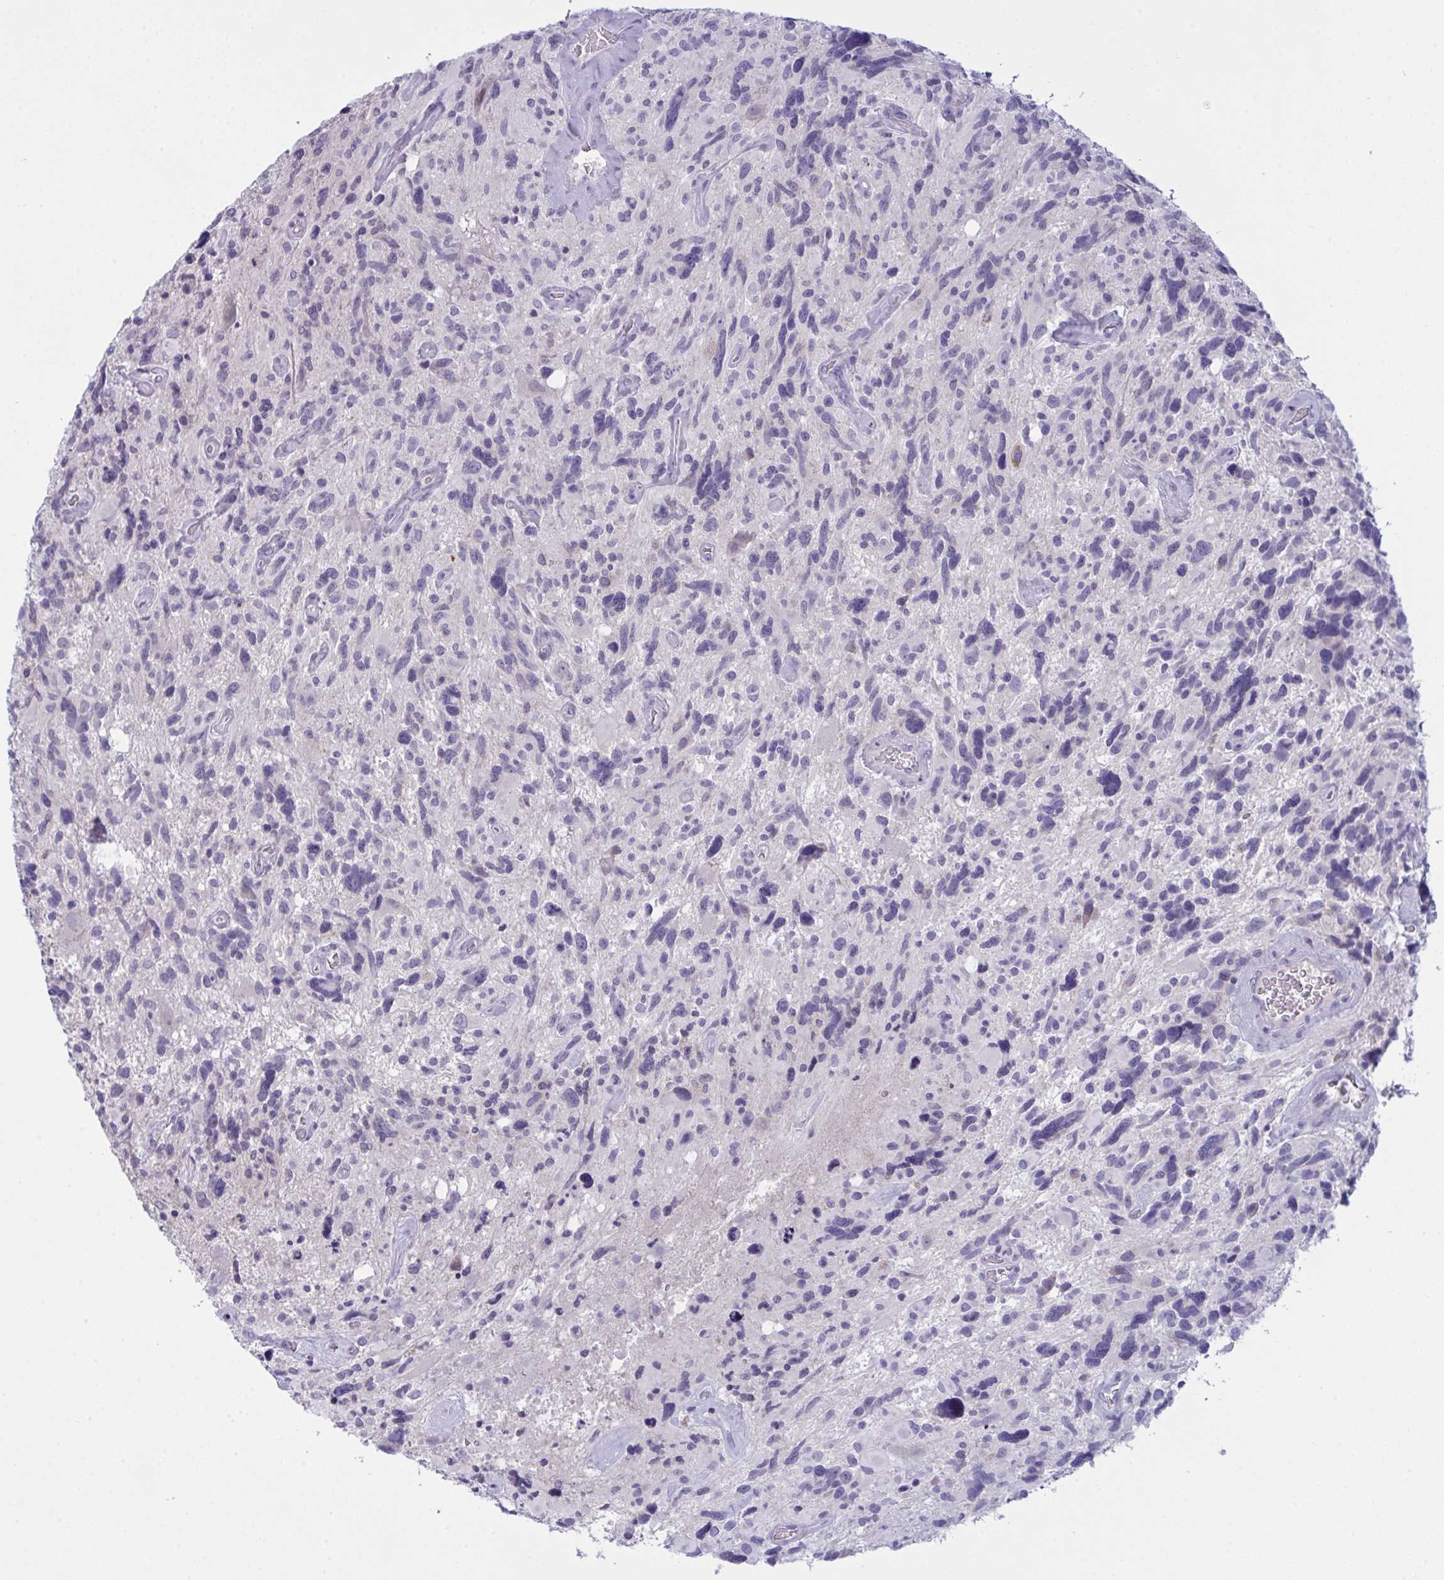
{"staining": {"intensity": "negative", "quantity": "none", "location": "none"}, "tissue": "glioma", "cell_type": "Tumor cells", "image_type": "cancer", "snomed": [{"axis": "morphology", "description": "Glioma, malignant, High grade"}, {"axis": "topography", "description": "Brain"}], "caption": "This is a micrograph of immunohistochemistry (IHC) staining of glioma, which shows no staining in tumor cells.", "gene": "TENT5D", "patient": {"sex": "male", "age": 49}}